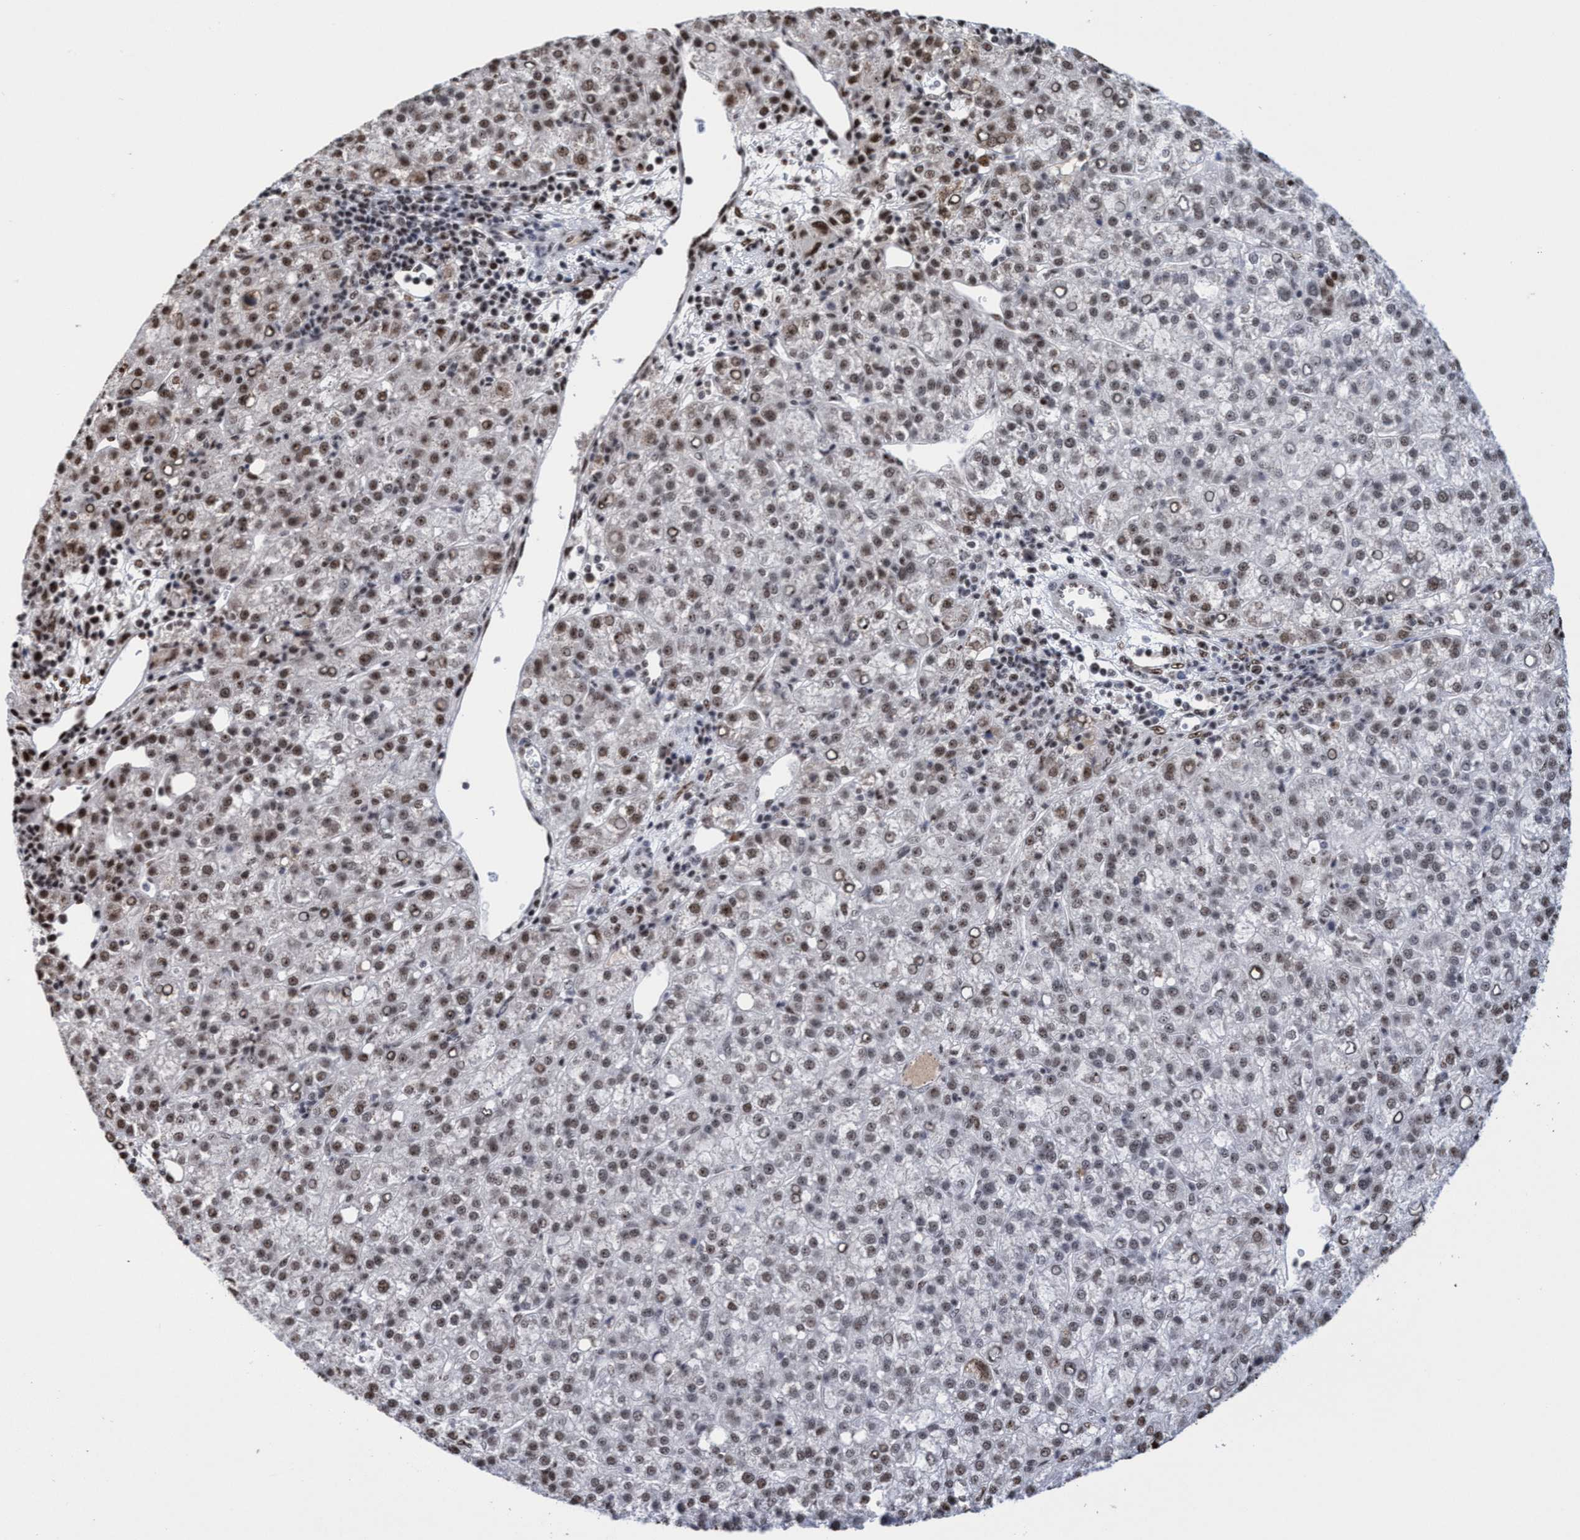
{"staining": {"intensity": "moderate", "quantity": "25%-75%", "location": "nuclear"}, "tissue": "liver cancer", "cell_type": "Tumor cells", "image_type": "cancer", "snomed": [{"axis": "morphology", "description": "Carcinoma, Hepatocellular, NOS"}, {"axis": "topography", "description": "Liver"}], "caption": "Human liver hepatocellular carcinoma stained with a brown dye demonstrates moderate nuclear positive expression in approximately 25%-75% of tumor cells.", "gene": "EFCAB10", "patient": {"sex": "female", "age": 58}}